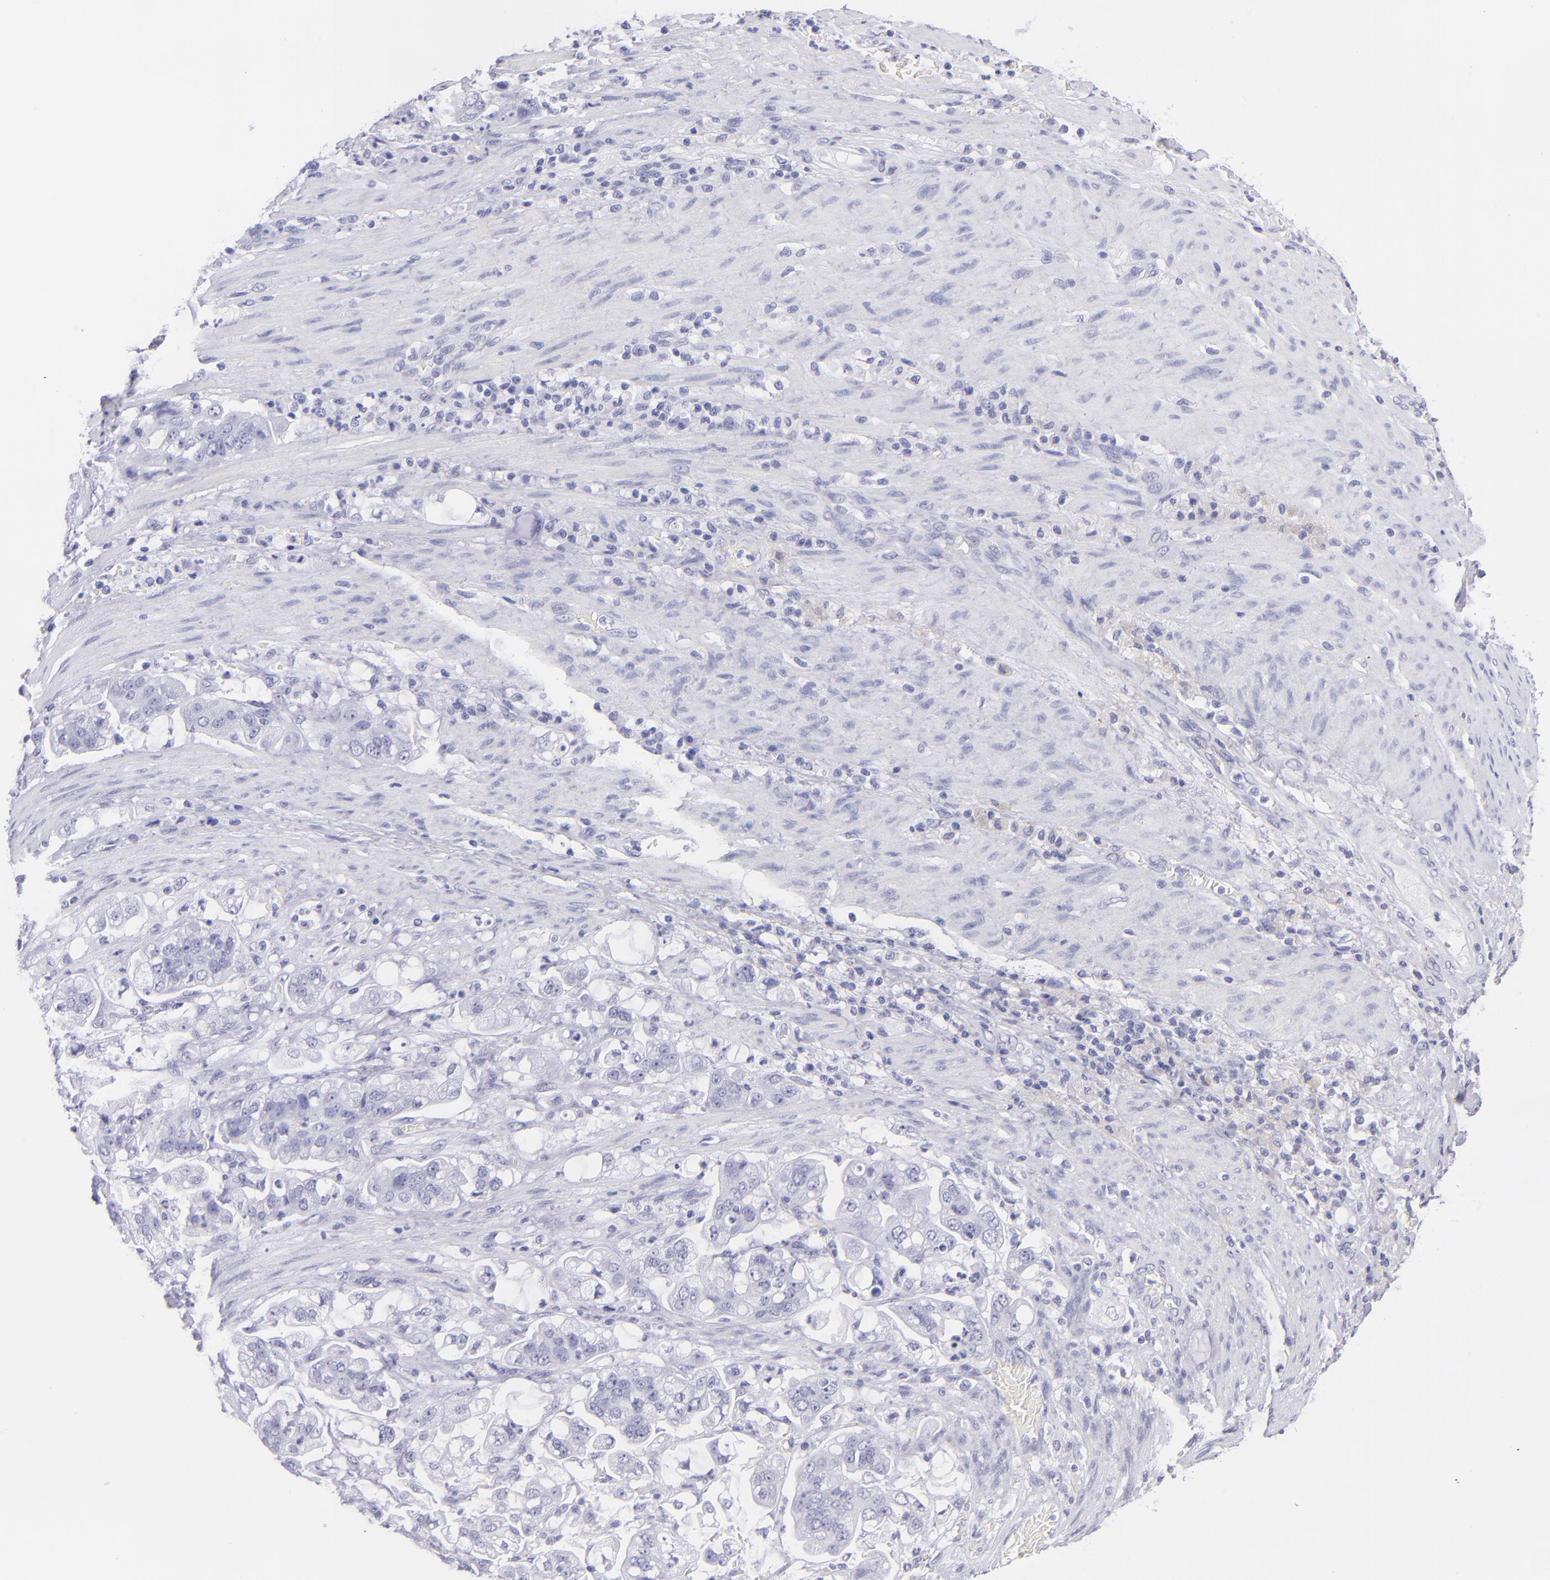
{"staining": {"intensity": "negative", "quantity": "none", "location": "none"}, "tissue": "stomach cancer", "cell_type": "Tumor cells", "image_type": "cancer", "snomed": [{"axis": "morphology", "description": "Adenocarcinoma, NOS"}, {"axis": "topography", "description": "Stomach"}], "caption": "This is an immunohistochemistry (IHC) histopathology image of stomach cancer (adenocarcinoma). There is no staining in tumor cells.", "gene": "PIP", "patient": {"sex": "male", "age": 62}}